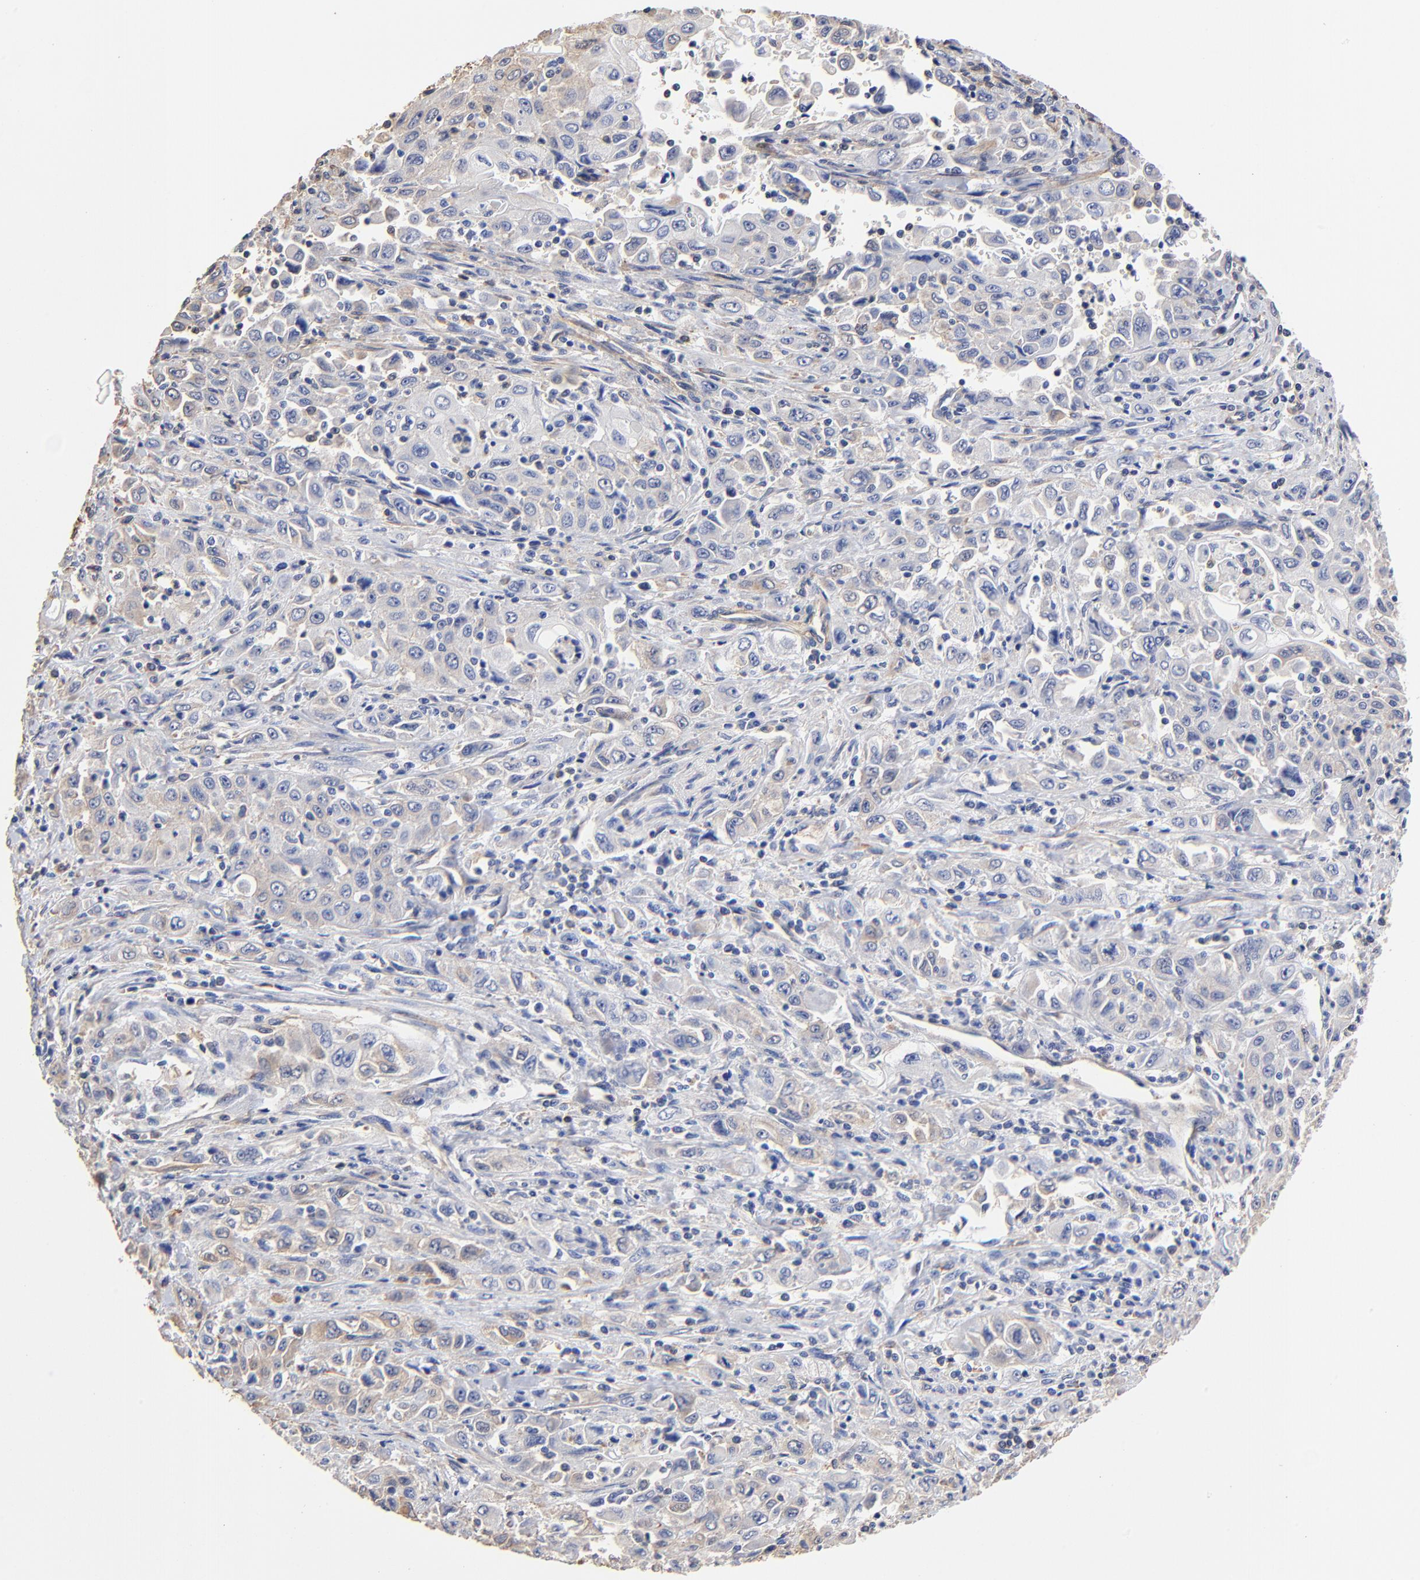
{"staining": {"intensity": "negative", "quantity": "none", "location": "none"}, "tissue": "pancreatic cancer", "cell_type": "Tumor cells", "image_type": "cancer", "snomed": [{"axis": "morphology", "description": "Adenocarcinoma, NOS"}, {"axis": "topography", "description": "Pancreas"}], "caption": "Pancreatic adenocarcinoma stained for a protein using immunohistochemistry demonstrates no positivity tumor cells.", "gene": "TAGLN2", "patient": {"sex": "male", "age": 70}}